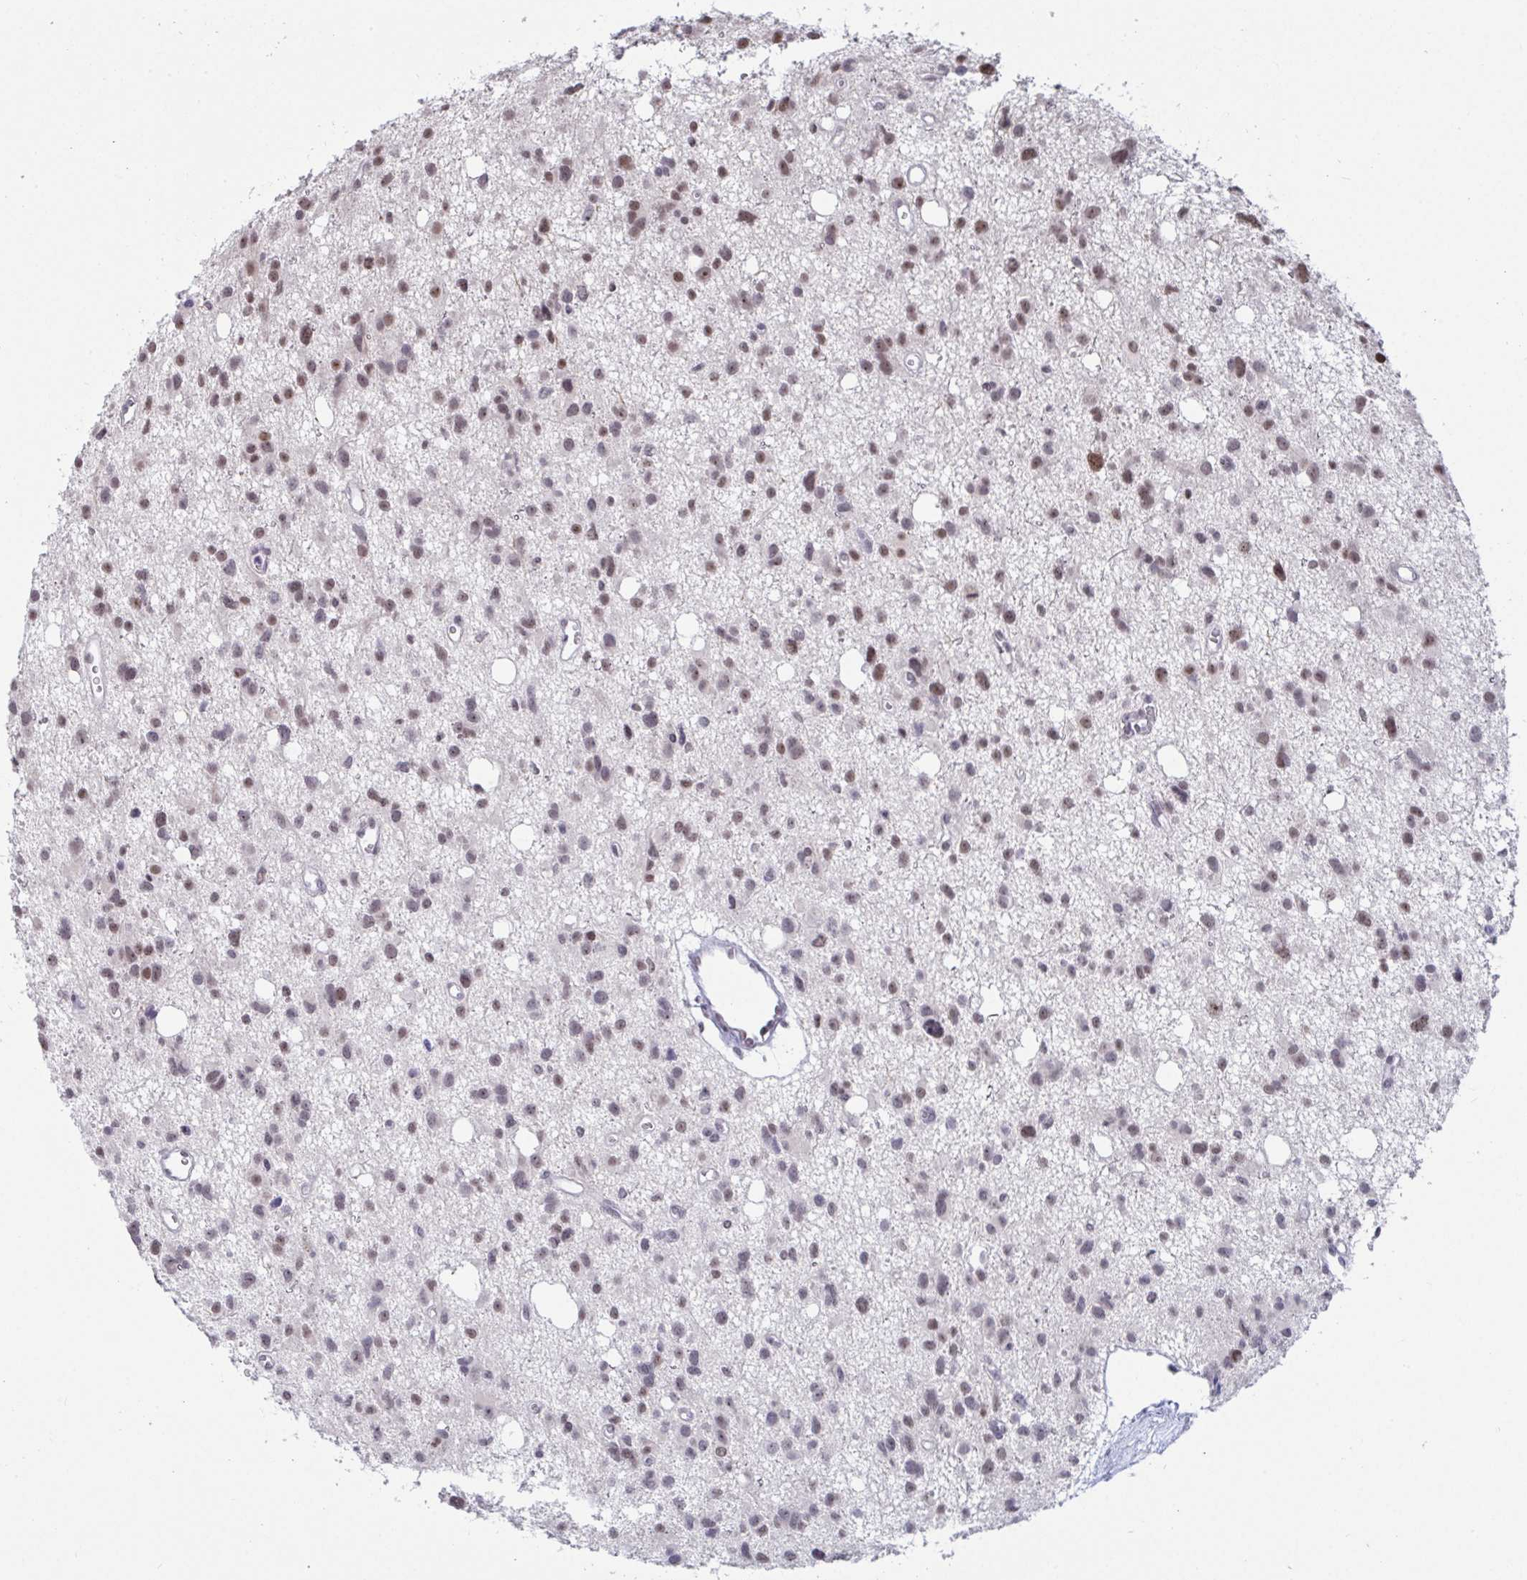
{"staining": {"intensity": "moderate", "quantity": "25%-75%", "location": "nuclear"}, "tissue": "glioma", "cell_type": "Tumor cells", "image_type": "cancer", "snomed": [{"axis": "morphology", "description": "Glioma, malignant, High grade"}, {"axis": "topography", "description": "Brain"}], "caption": "Brown immunohistochemical staining in human malignant glioma (high-grade) reveals moderate nuclear expression in approximately 25%-75% of tumor cells.", "gene": "SUPT16H", "patient": {"sex": "male", "age": 23}}